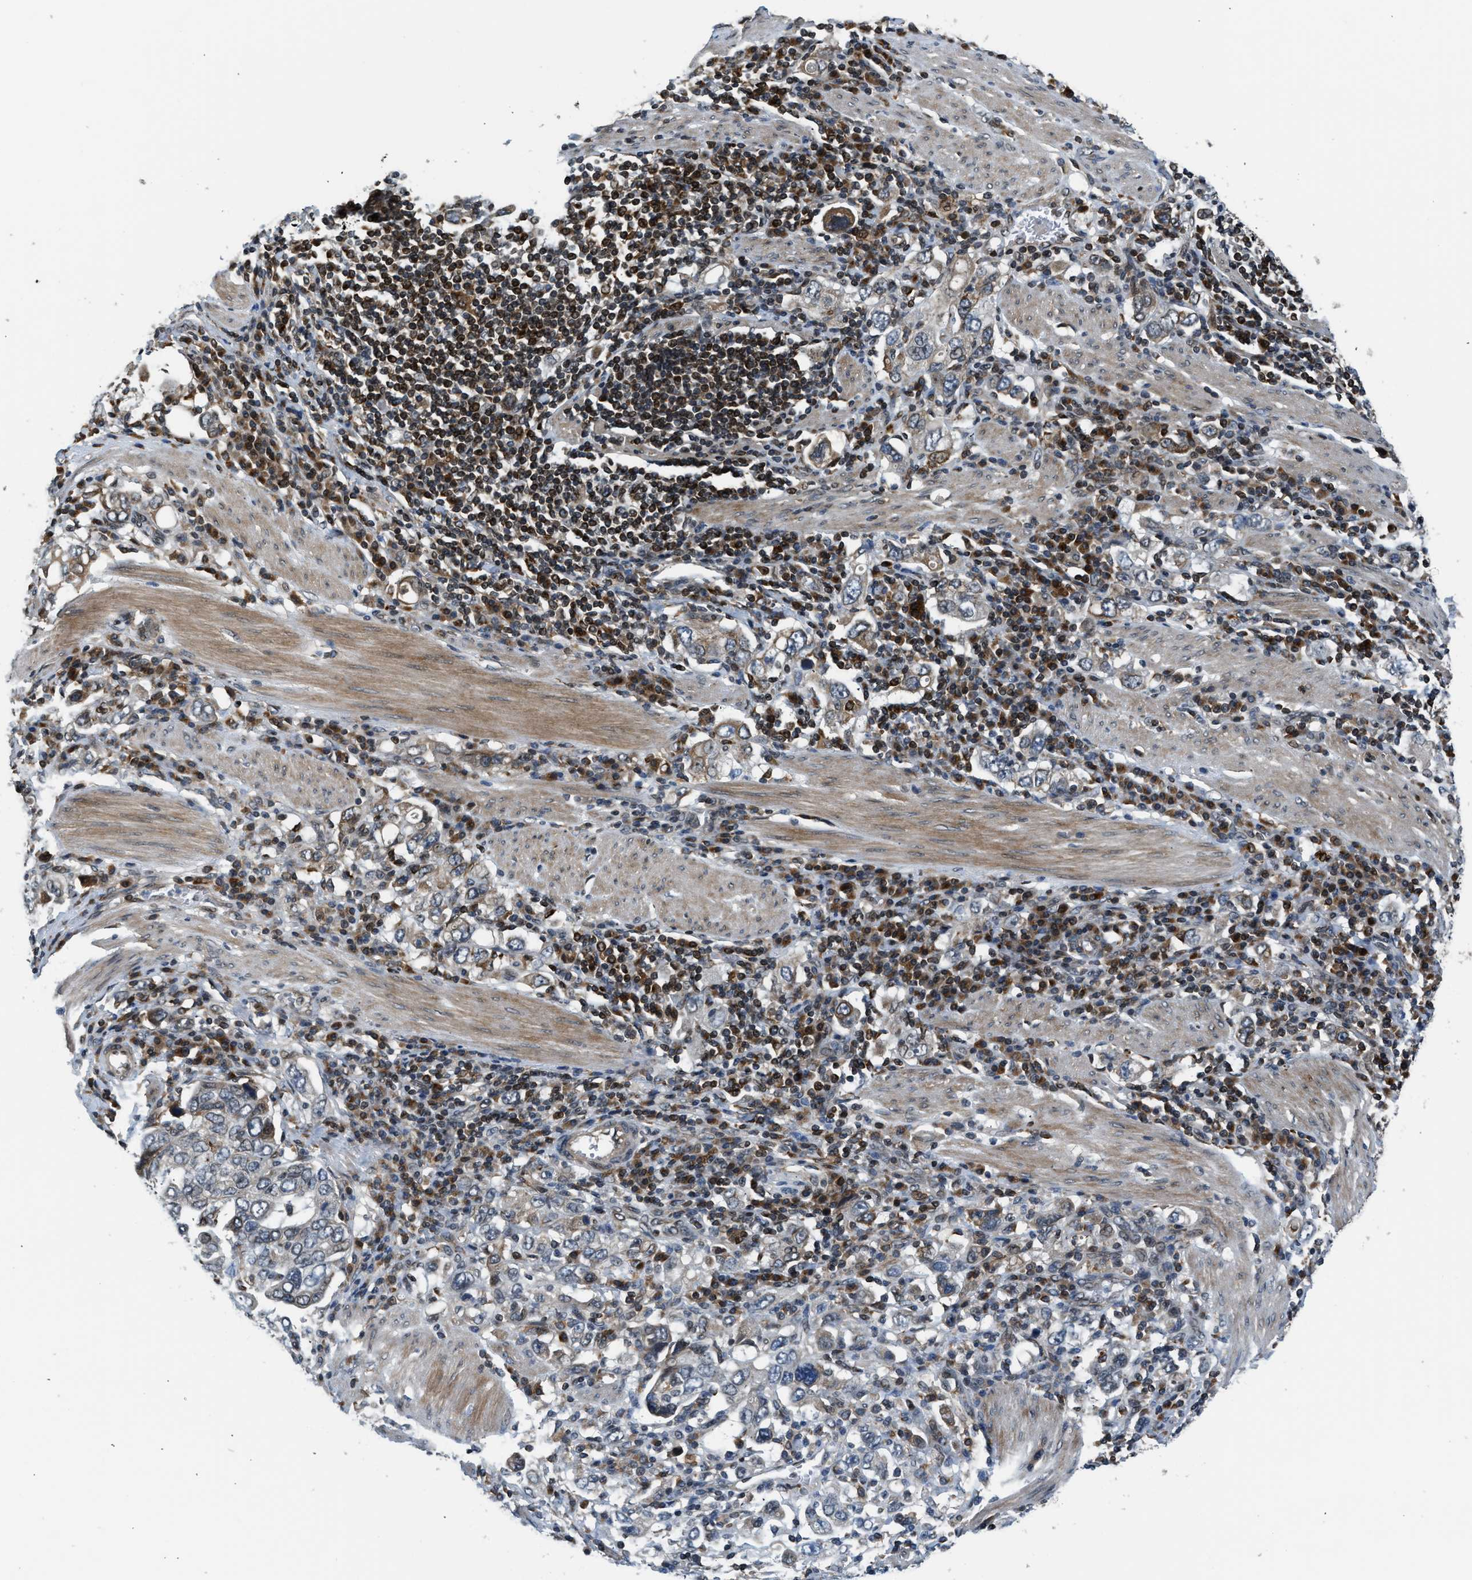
{"staining": {"intensity": "weak", "quantity": "<25%", "location": "cytoplasmic/membranous"}, "tissue": "stomach cancer", "cell_type": "Tumor cells", "image_type": "cancer", "snomed": [{"axis": "morphology", "description": "Adenocarcinoma, NOS"}, {"axis": "topography", "description": "Stomach, upper"}], "caption": "A histopathology image of stomach adenocarcinoma stained for a protein shows no brown staining in tumor cells. (DAB immunohistochemistry visualized using brightfield microscopy, high magnification).", "gene": "RETREG3", "patient": {"sex": "male", "age": 62}}